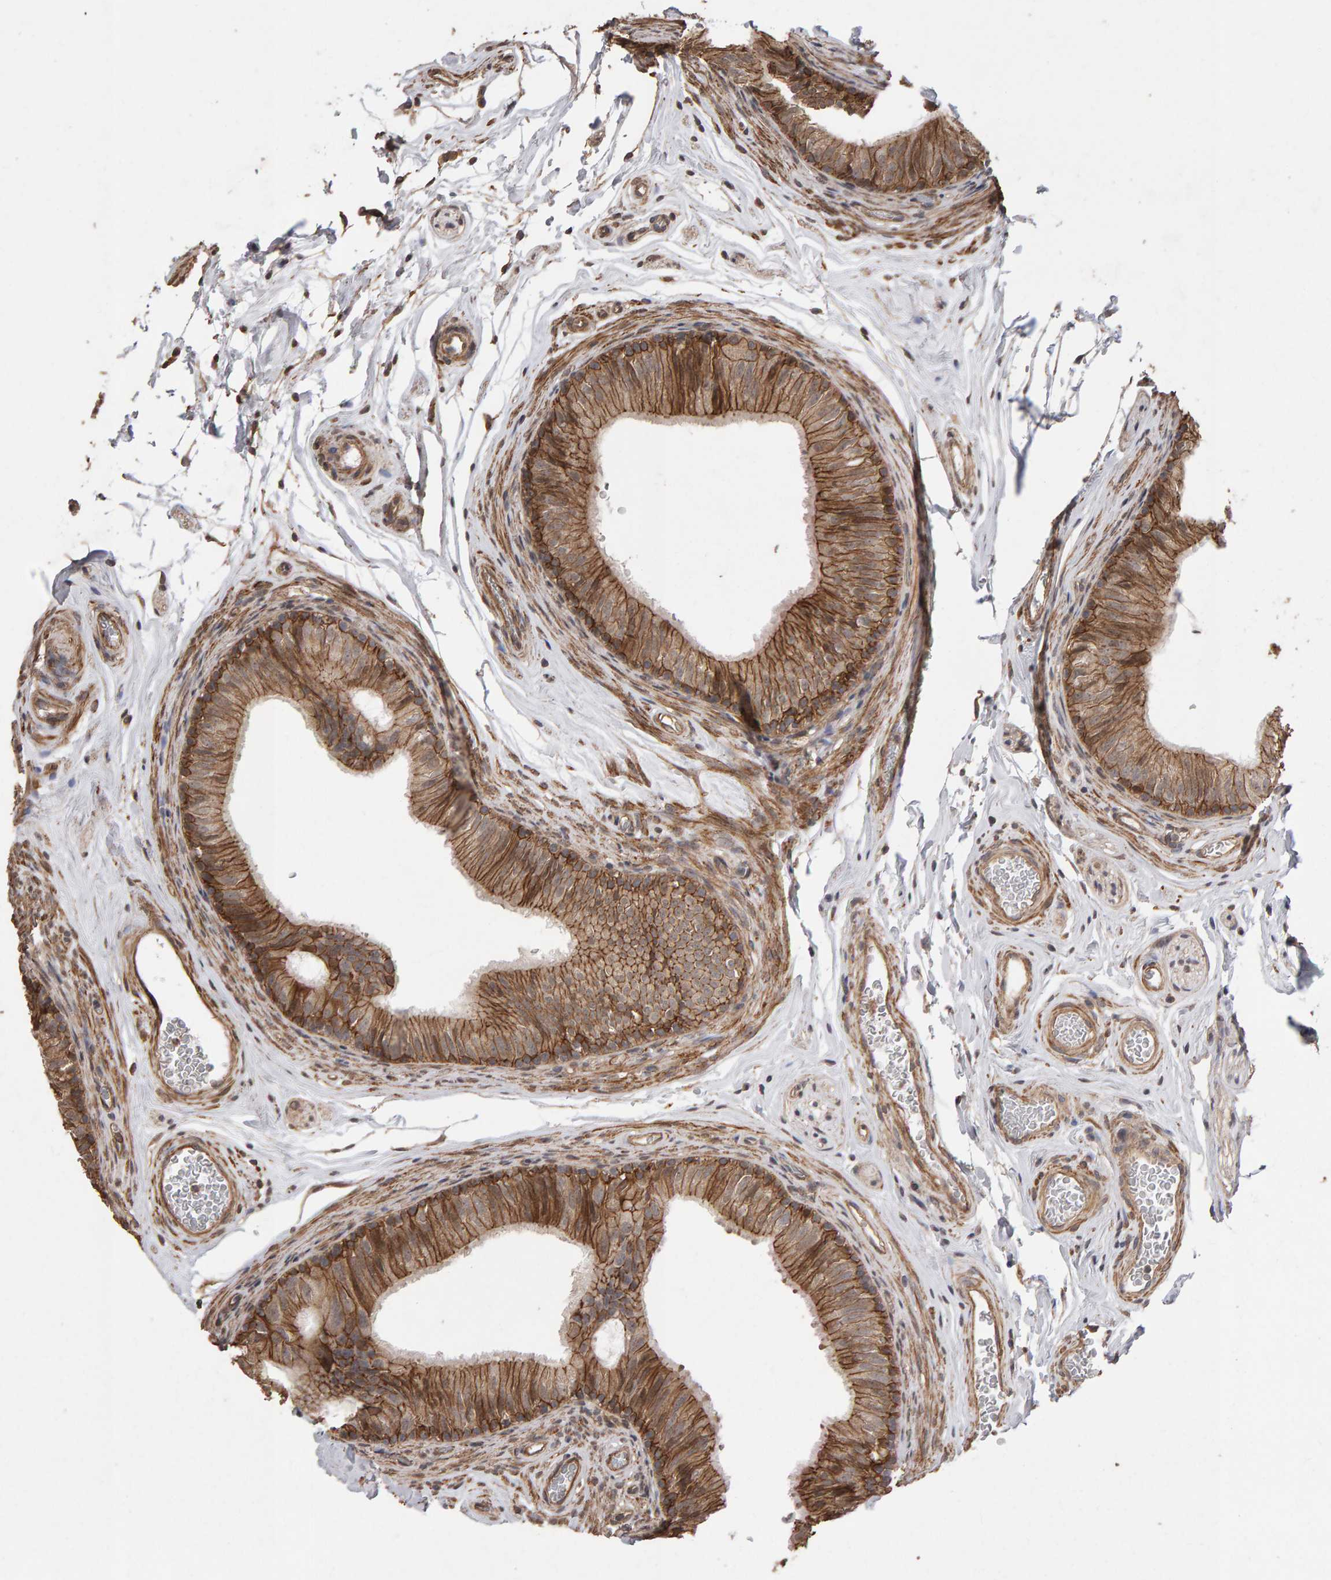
{"staining": {"intensity": "strong", "quantity": ">75%", "location": "cytoplasmic/membranous"}, "tissue": "epididymis", "cell_type": "Glandular cells", "image_type": "normal", "snomed": [{"axis": "morphology", "description": "Normal tissue, NOS"}, {"axis": "topography", "description": "Epididymis"}], "caption": "Immunohistochemical staining of benign human epididymis exhibits >75% levels of strong cytoplasmic/membranous protein staining in approximately >75% of glandular cells. (DAB IHC, brown staining for protein, blue staining for nuclei).", "gene": "SCRIB", "patient": {"sex": "male", "age": 36}}